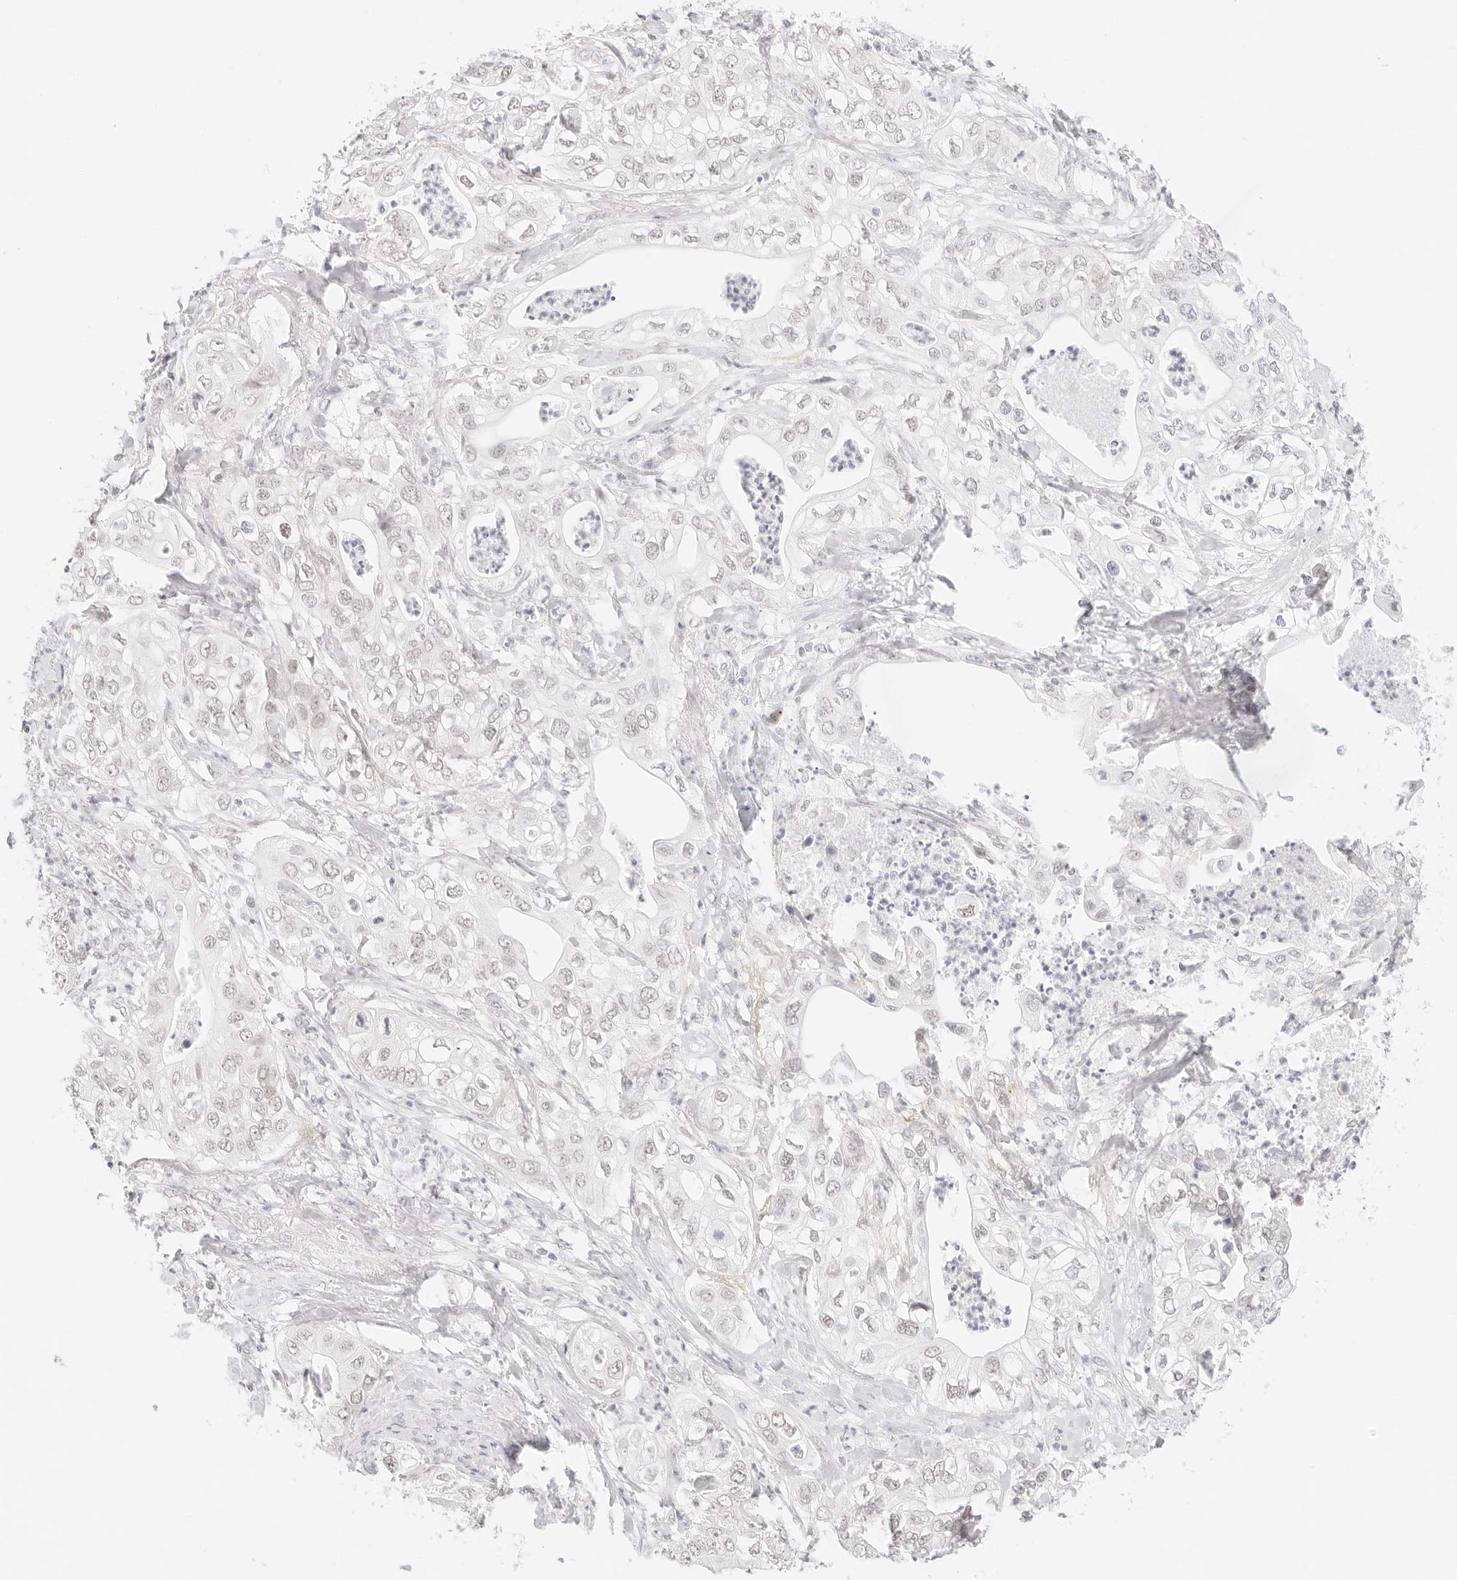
{"staining": {"intensity": "weak", "quantity": "<25%", "location": "nuclear"}, "tissue": "pancreatic cancer", "cell_type": "Tumor cells", "image_type": "cancer", "snomed": [{"axis": "morphology", "description": "Adenocarcinoma, NOS"}, {"axis": "topography", "description": "Pancreas"}], "caption": "Immunohistochemistry image of neoplastic tissue: pancreatic cancer stained with DAB (3,3'-diaminobenzidine) demonstrates no significant protein expression in tumor cells.", "gene": "ITGA6", "patient": {"sex": "female", "age": 78}}